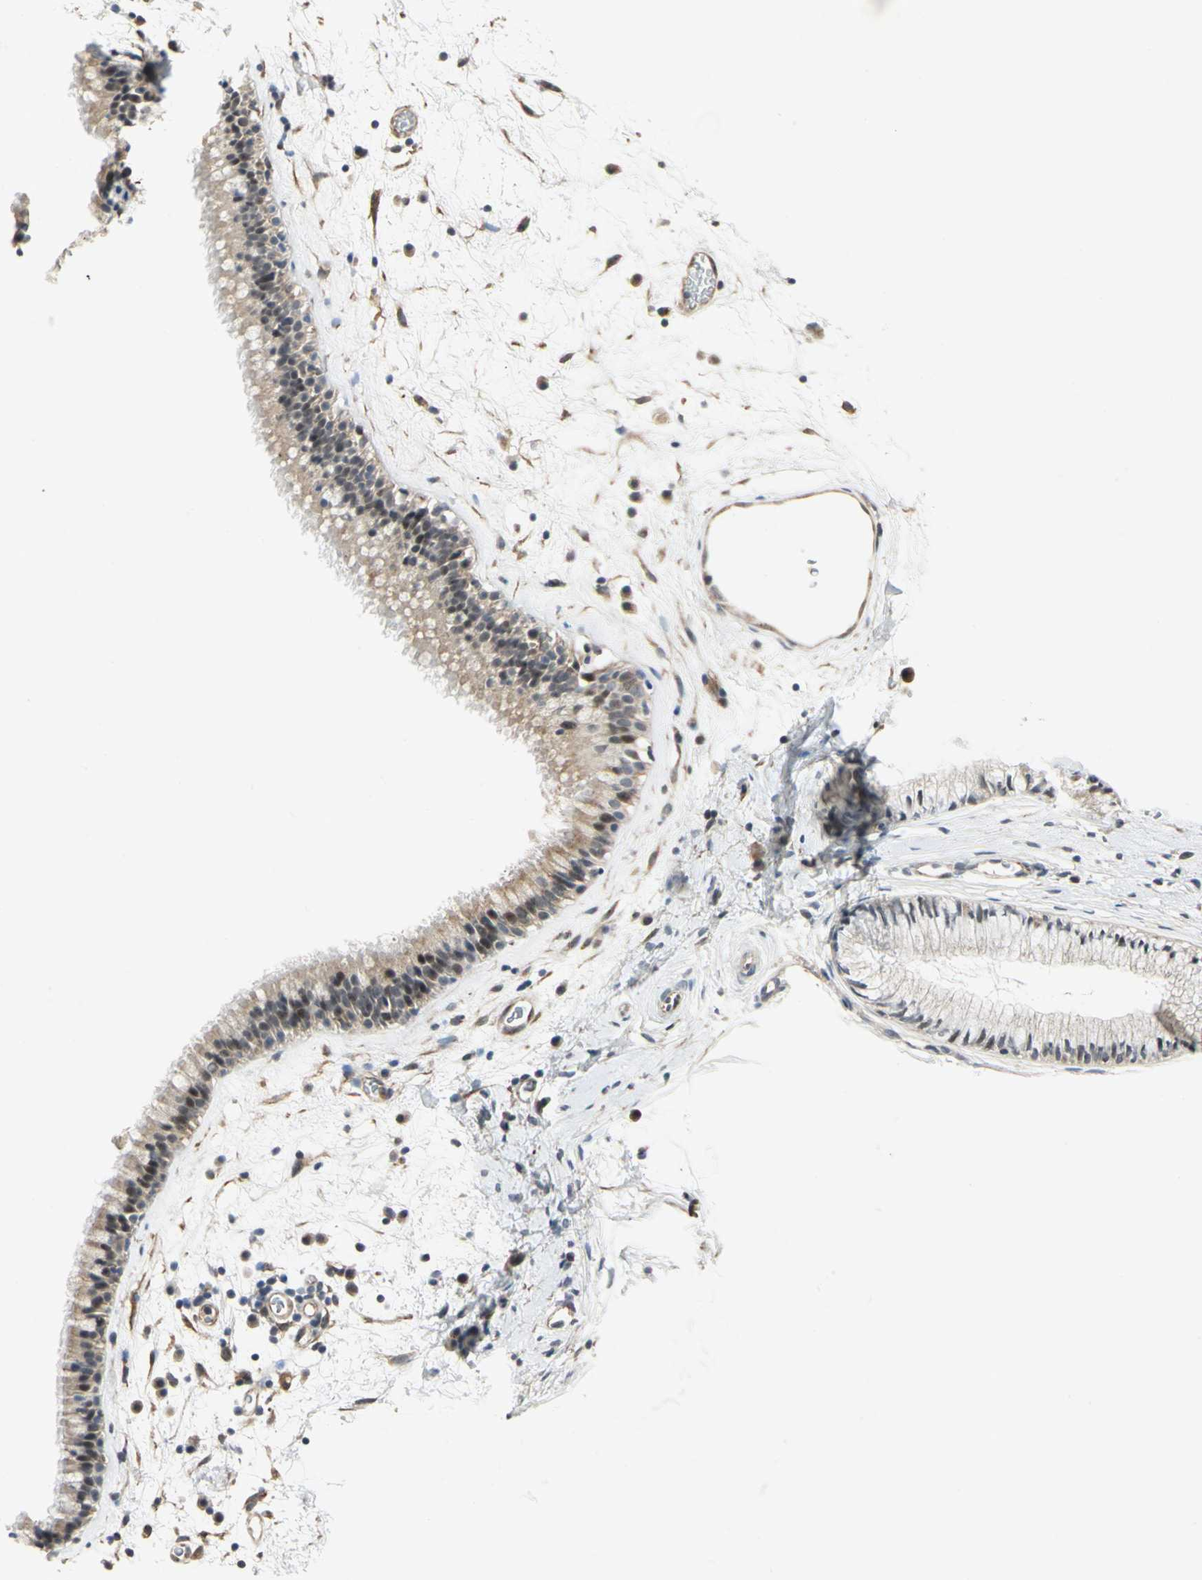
{"staining": {"intensity": "moderate", "quantity": "25%-75%", "location": "cytoplasmic/membranous,nuclear"}, "tissue": "nasopharynx", "cell_type": "Respiratory epithelial cells", "image_type": "normal", "snomed": [{"axis": "morphology", "description": "Normal tissue, NOS"}, {"axis": "morphology", "description": "Inflammation, NOS"}, {"axis": "topography", "description": "Nasopharynx"}], "caption": "Protein staining of unremarkable nasopharynx demonstrates moderate cytoplasmic/membranous,nuclear expression in approximately 25%-75% of respiratory epithelial cells. The staining was performed using DAB, with brown indicating positive protein expression. Nuclei are stained blue with hematoxylin.", "gene": "PLAGL2", "patient": {"sex": "male", "age": 48}}